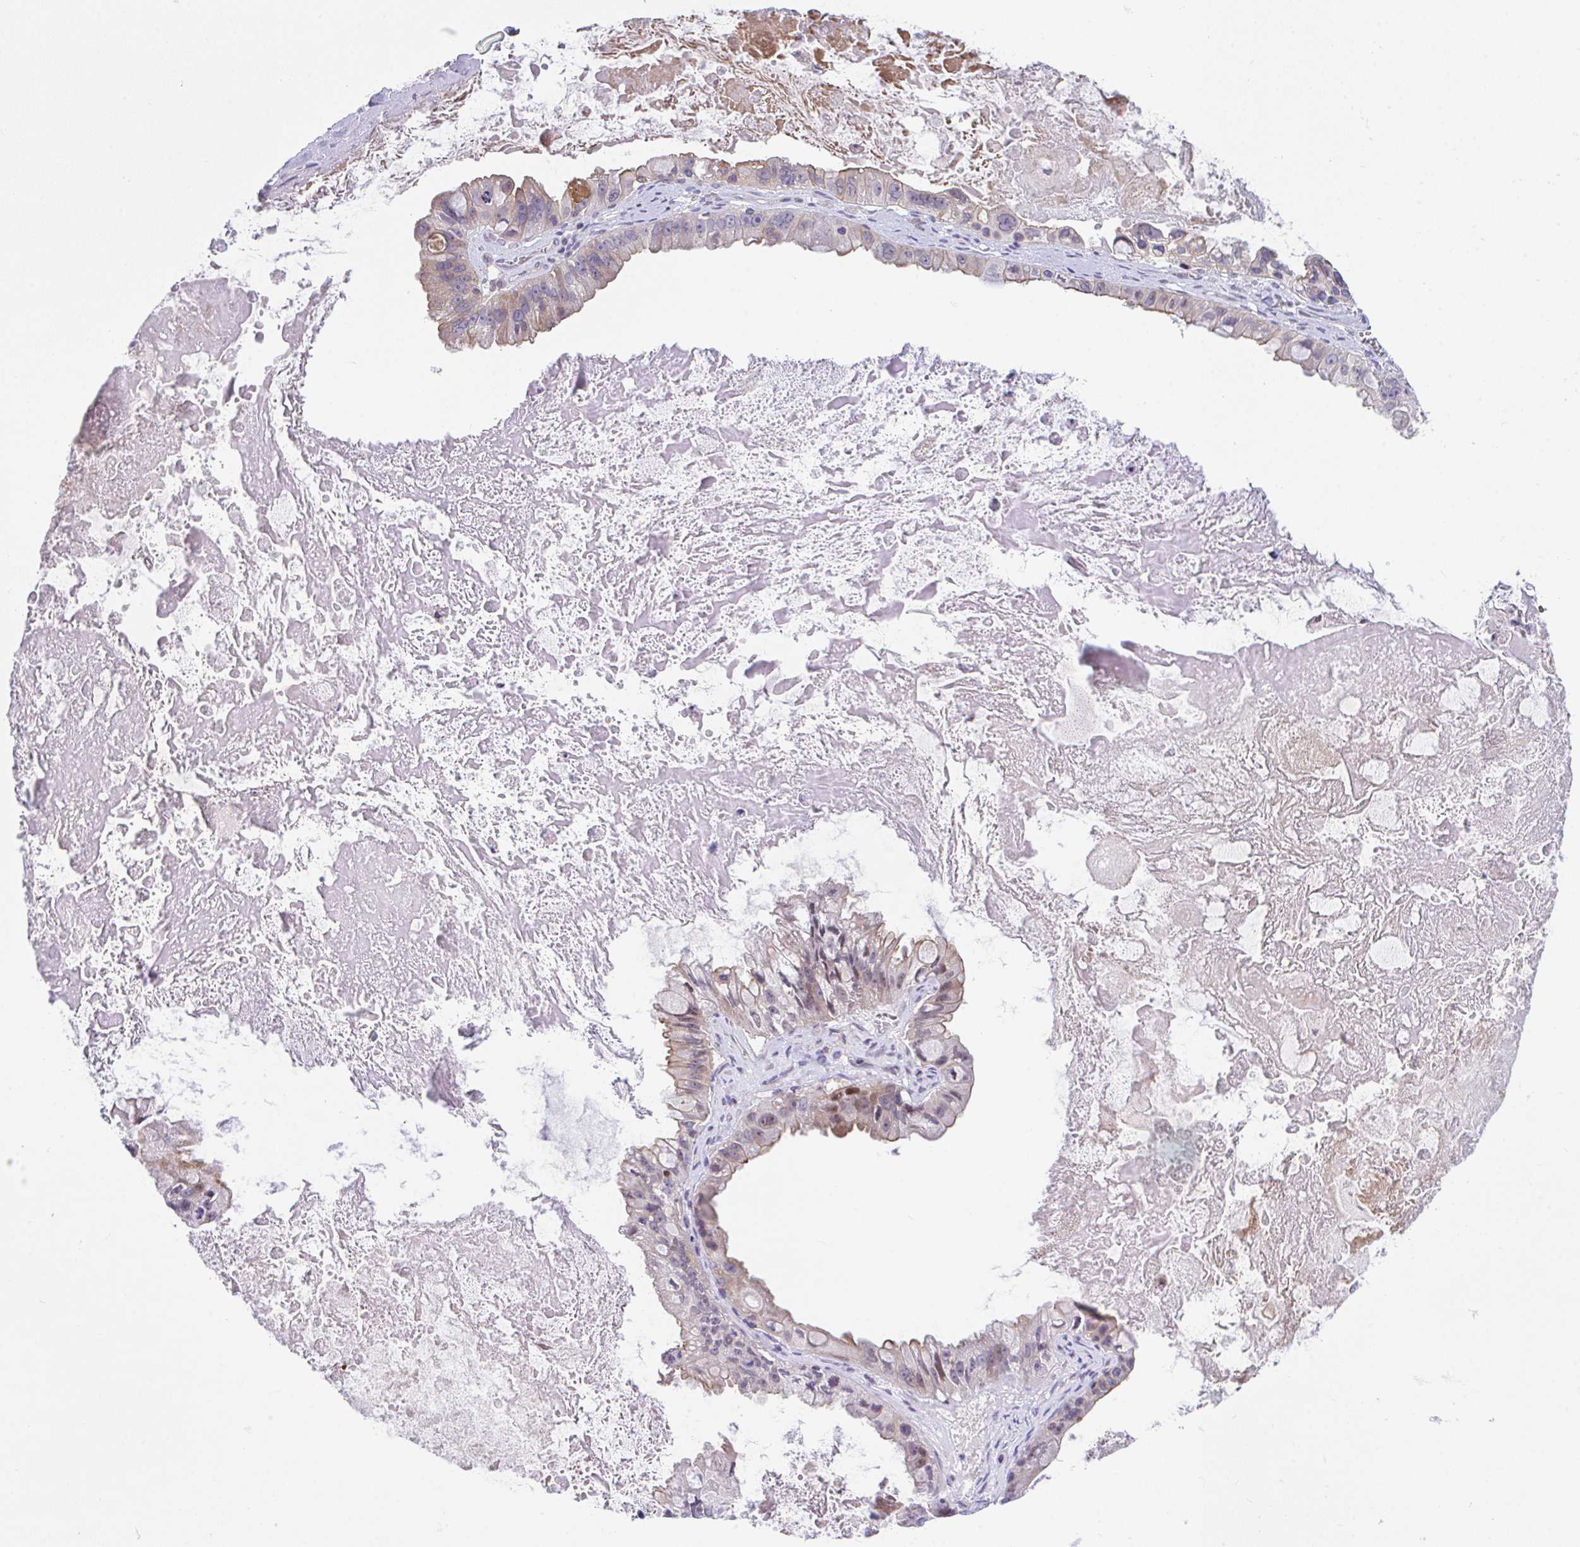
{"staining": {"intensity": "weak", "quantity": "25%-75%", "location": "cytoplasmic/membranous"}, "tissue": "ovarian cancer", "cell_type": "Tumor cells", "image_type": "cancer", "snomed": [{"axis": "morphology", "description": "Cystadenocarcinoma, mucinous, NOS"}, {"axis": "topography", "description": "Ovary"}], "caption": "Immunohistochemical staining of ovarian cancer (mucinous cystadenocarcinoma) demonstrates weak cytoplasmic/membranous protein staining in about 25%-75% of tumor cells. Using DAB (brown) and hematoxylin (blue) stains, captured at high magnification using brightfield microscopy.", "gene": "ZBED3", "patient": {"sex": "female", "age": 61}}